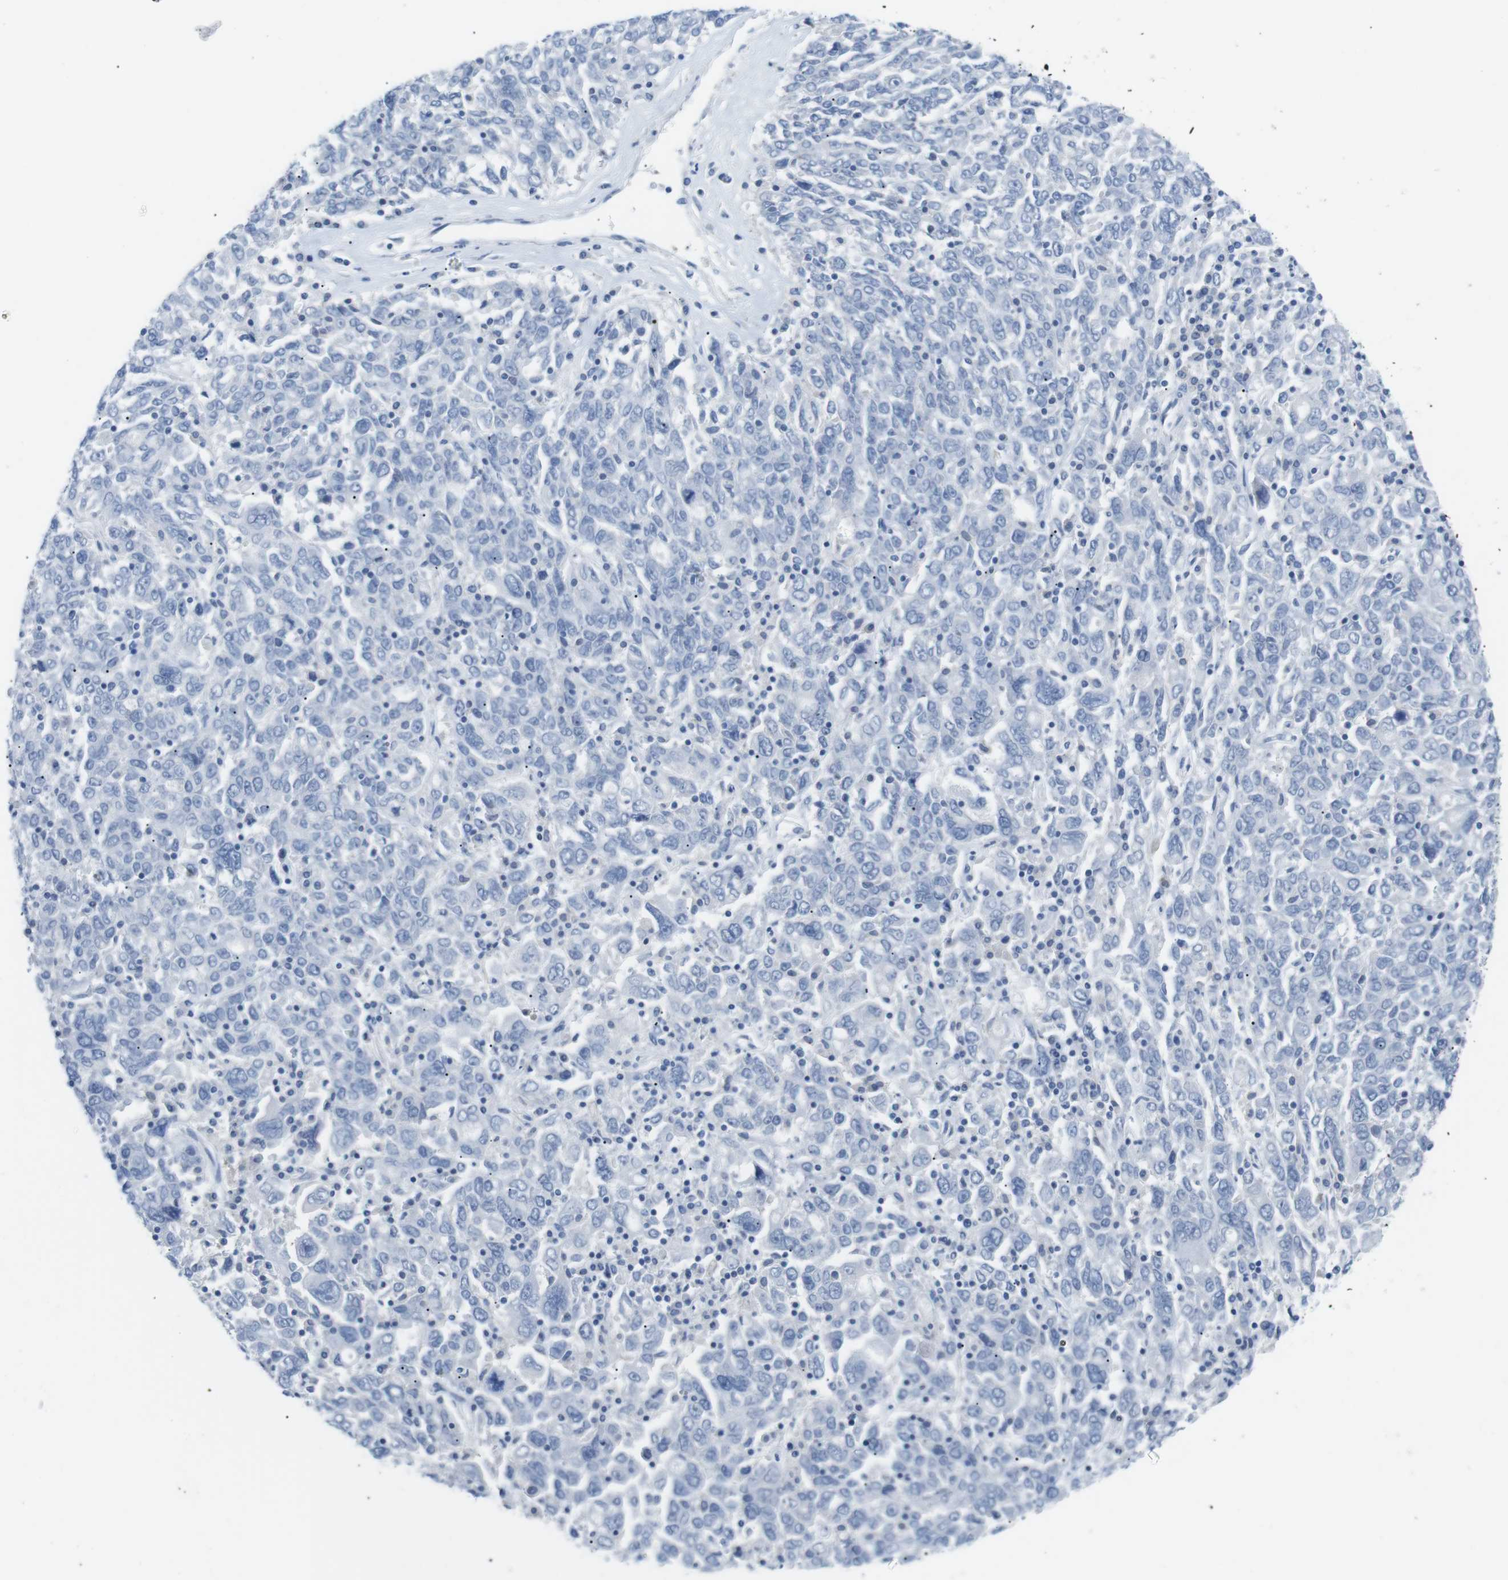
{"staining": {"intensity": "negative", "quantity": "none", "location": "none"}, "tissue": "ovarian cancer", "cell_type": "Tumor cells", "image_type": "cancer", "snomed": [{"axis": "morphology", "description": "Carcinoma, endometroid"}, {"axis": "topography", "description": "Ovary"}], "caption": "This image is of ovarian cancer stained with immunohistochemistry to label a protein in brown with the nuclei are counter-stained blue. There is no expression in tumor cells. (DAB (3,3'-diaminobenzidine) immunohistochemistry (IHC) visualized using brightfield microscopy, high magnification).", "gene": "HBG2", "patient": {"sex": "female", "age": 62}}